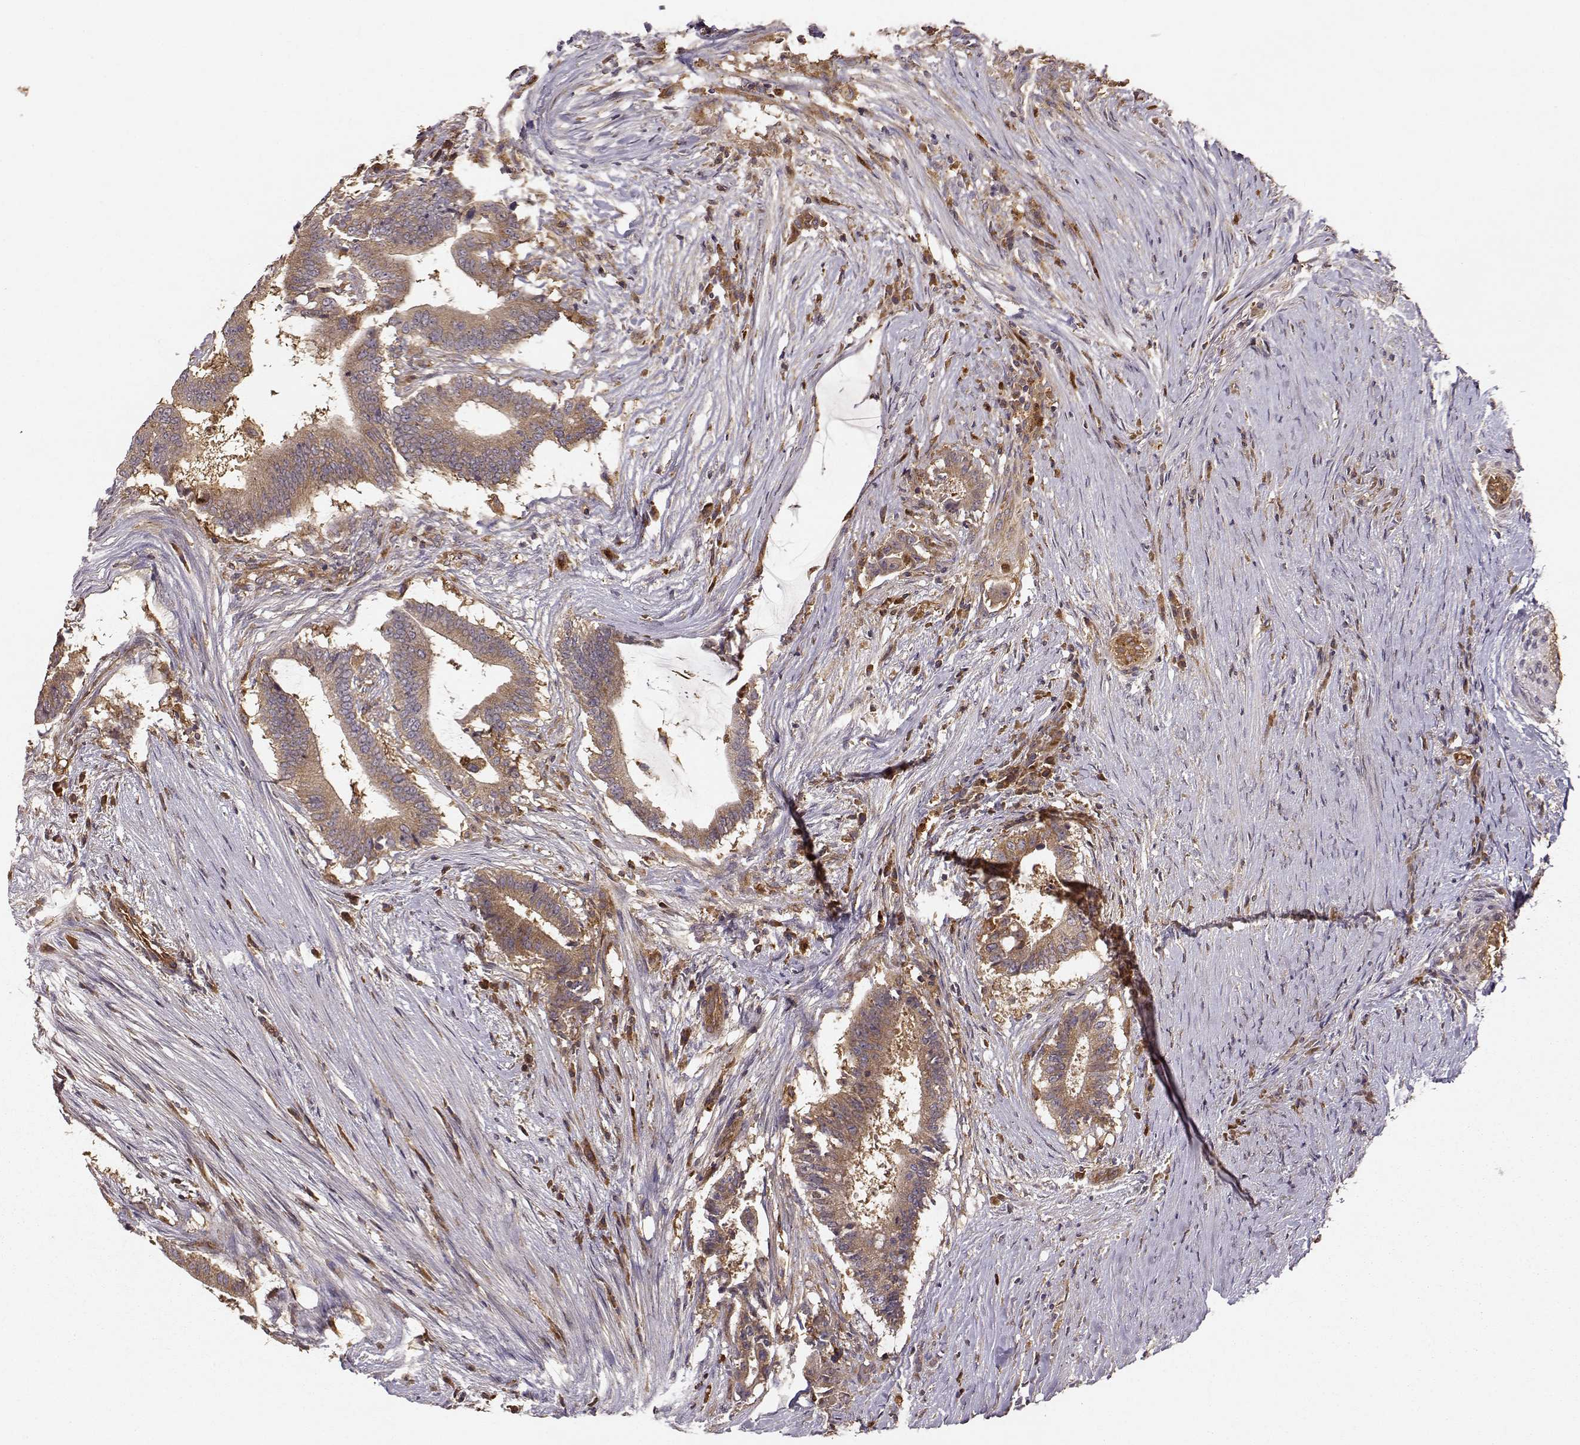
{"staining": {"intensity": "moderate", "quantity": ">75%", "location": "cytoplasmic/membranous"}, "tissue": "colorectal cancer", "cell_type": "Tumor cells", "image_type": "cancer", "snomed": [{"axis": "morphology", "description": "Adenocarcinoma, NOS"}, {"axis": "topography", "description": "Colon"}], "caption": "Immunohistochemical staining of colorectal adenocarcinoma exhibits moderate cytoplasmic/membranous protein staining in approximately >75% of tumor cells. The staining was performed using DAB, with brown indicating positive protein expression. Nuclei are stained blue with hematoxylin.", "gene": "ARHGEF2", "patient": {"sex": "female", "age": 43}}